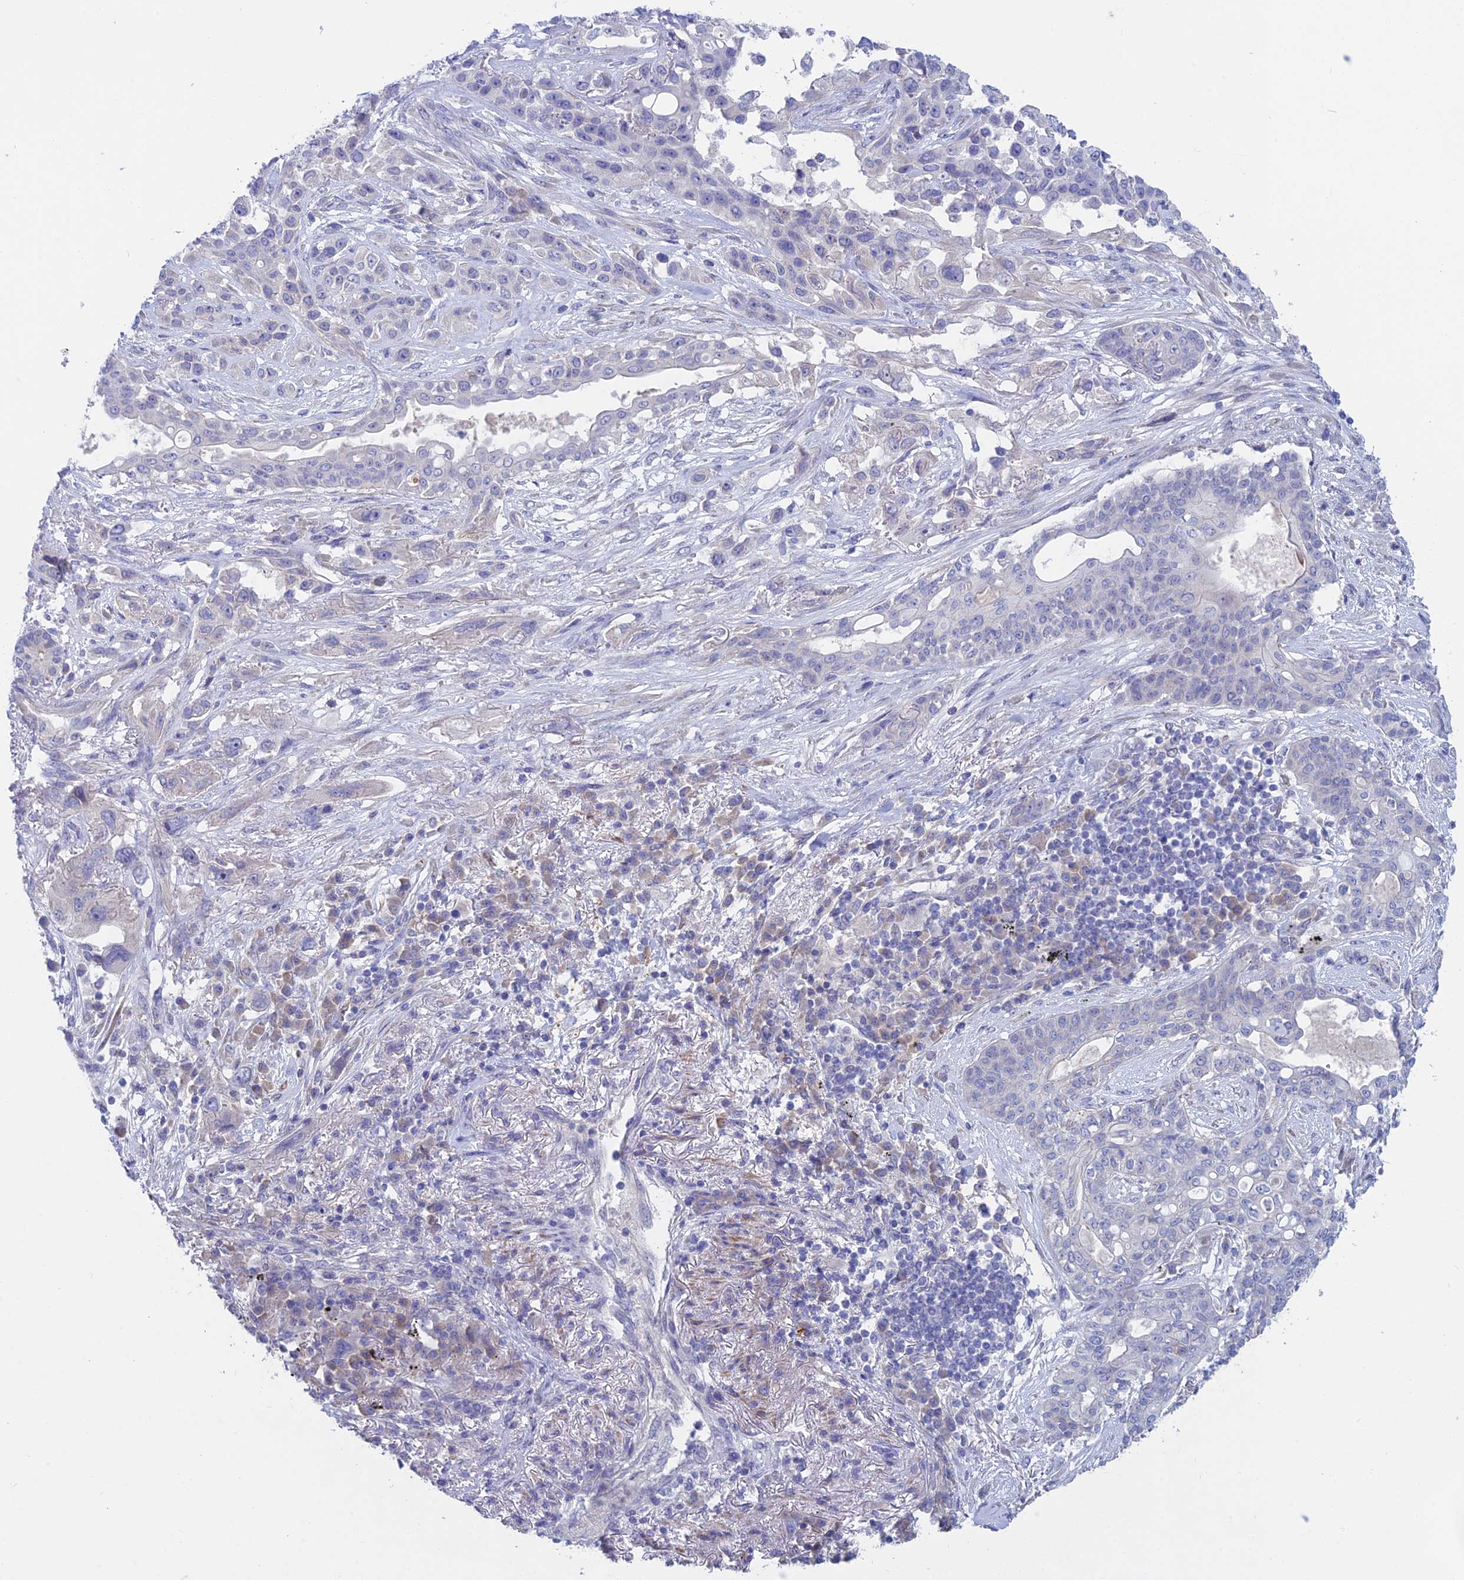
{"staining": {"intensity": "negative", "quantity": "none", "location": "none"}, "tissue": "lung cancer", "cell_type": "Tumor cells", "image_type": "cancer", "snomed": [{"axis": "morphology", "description": "Squamous cell carcinoma, NOS"}, {"axis": "topography", "description": "Lung"}], "caption": "There is no significant expression in tumor cells of lung squamous cell carcinoma. (Brightfield microscopy of DAB immunohistochemistry (IHC) at high magnification).", "gene": "XPO7", "patient": {"sex": "female", "age": 70}}